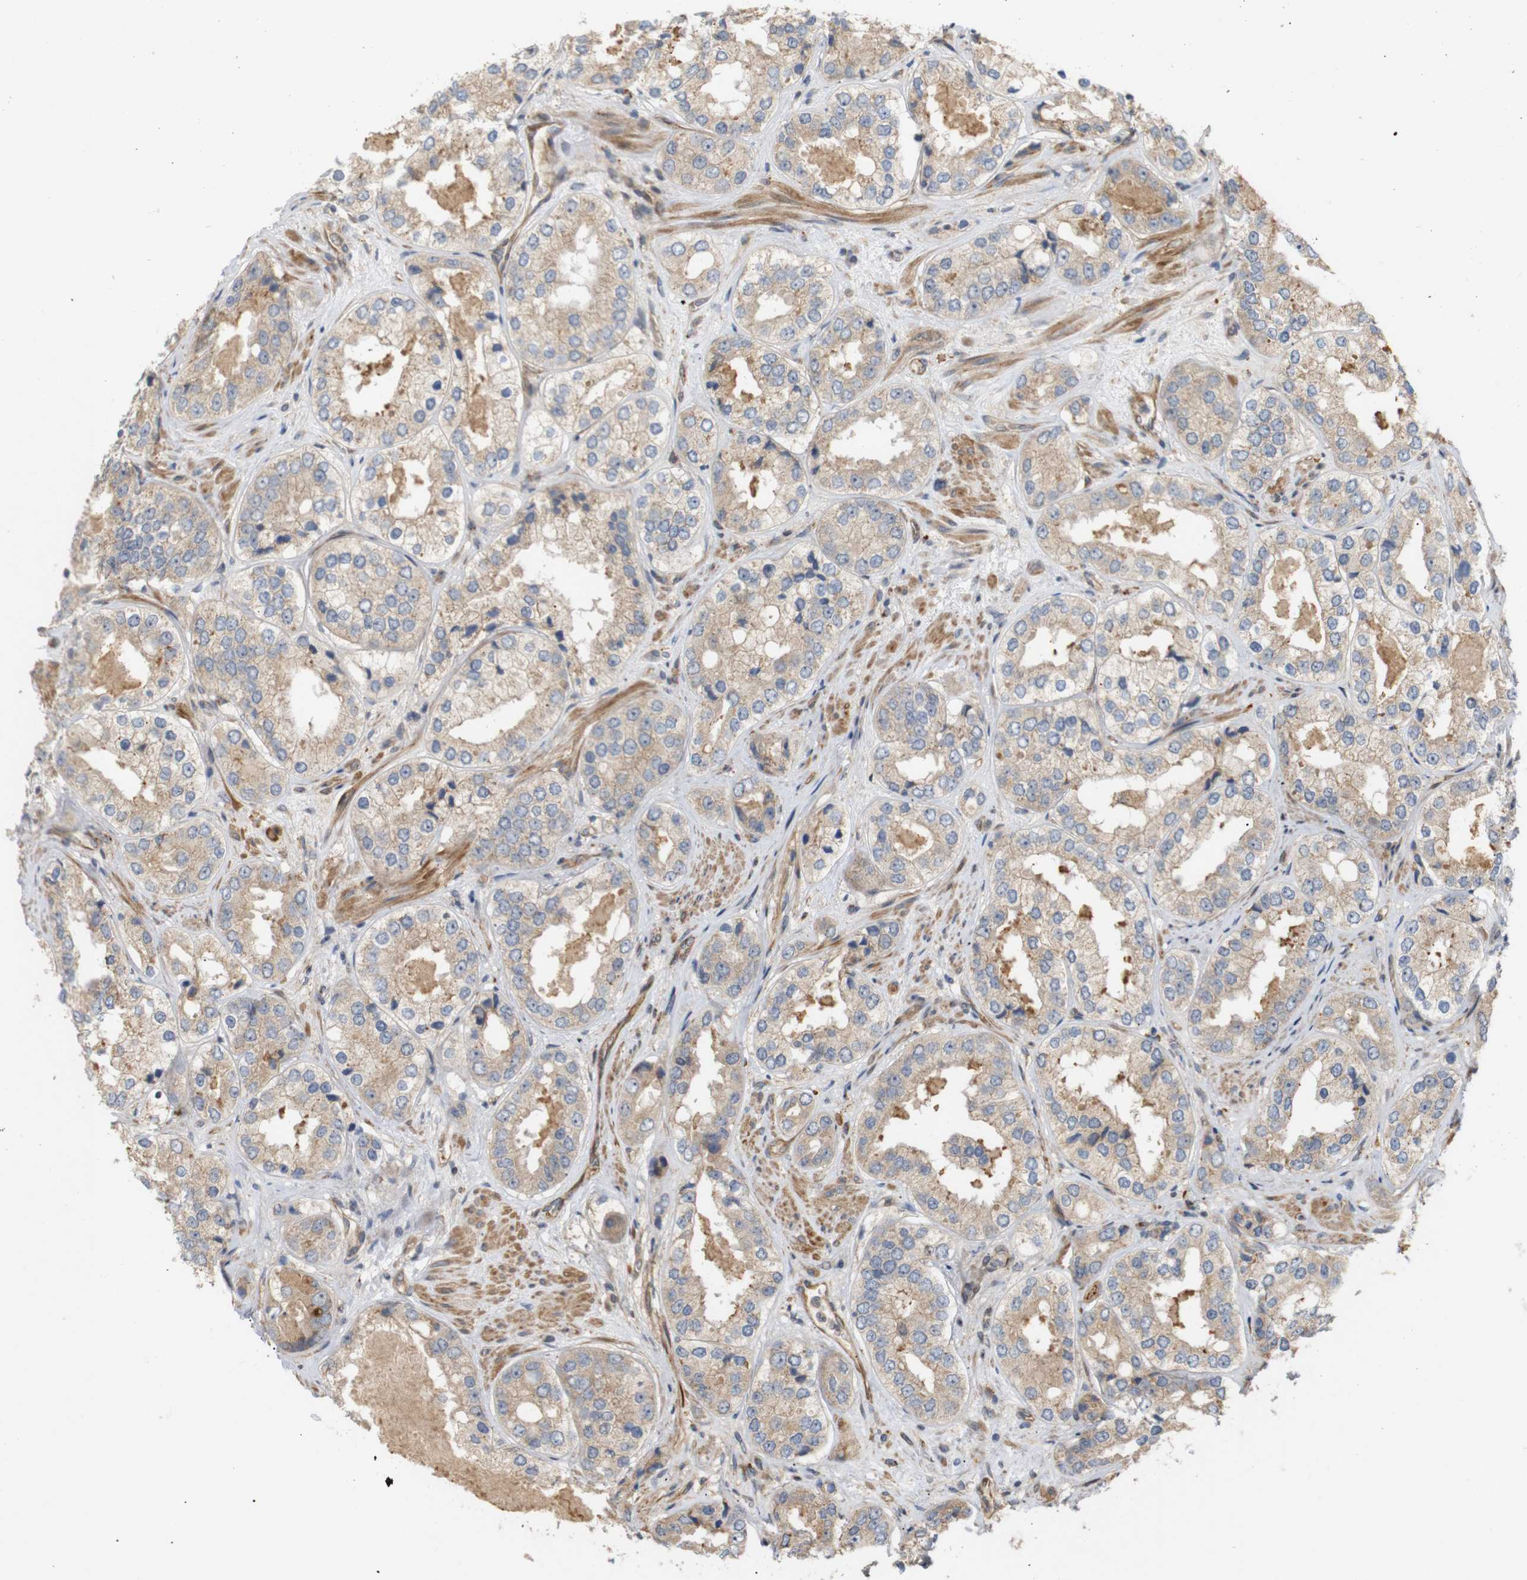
{"staining": {"intensity": "weak", "quantity": ">75%", "location": "cytoplasmic/membranous"}, "tissue": "prostate cancer", "cell_type": "Tumor cells", "image_type": "cancer", "snomed": [{"axis": "morphology", "description": "Adenocarcinoma, High grade"}, {"axis": "topography", "description": "Prostate"}], "caption": "Prostate cancer stained with DAB IHC exhibits low levels of weak cytoplasmic/membranous positivity in approximately >75% of tumor cells.", "gene": "RPTOR", "patient": {"sex": "male", "age": 61}}